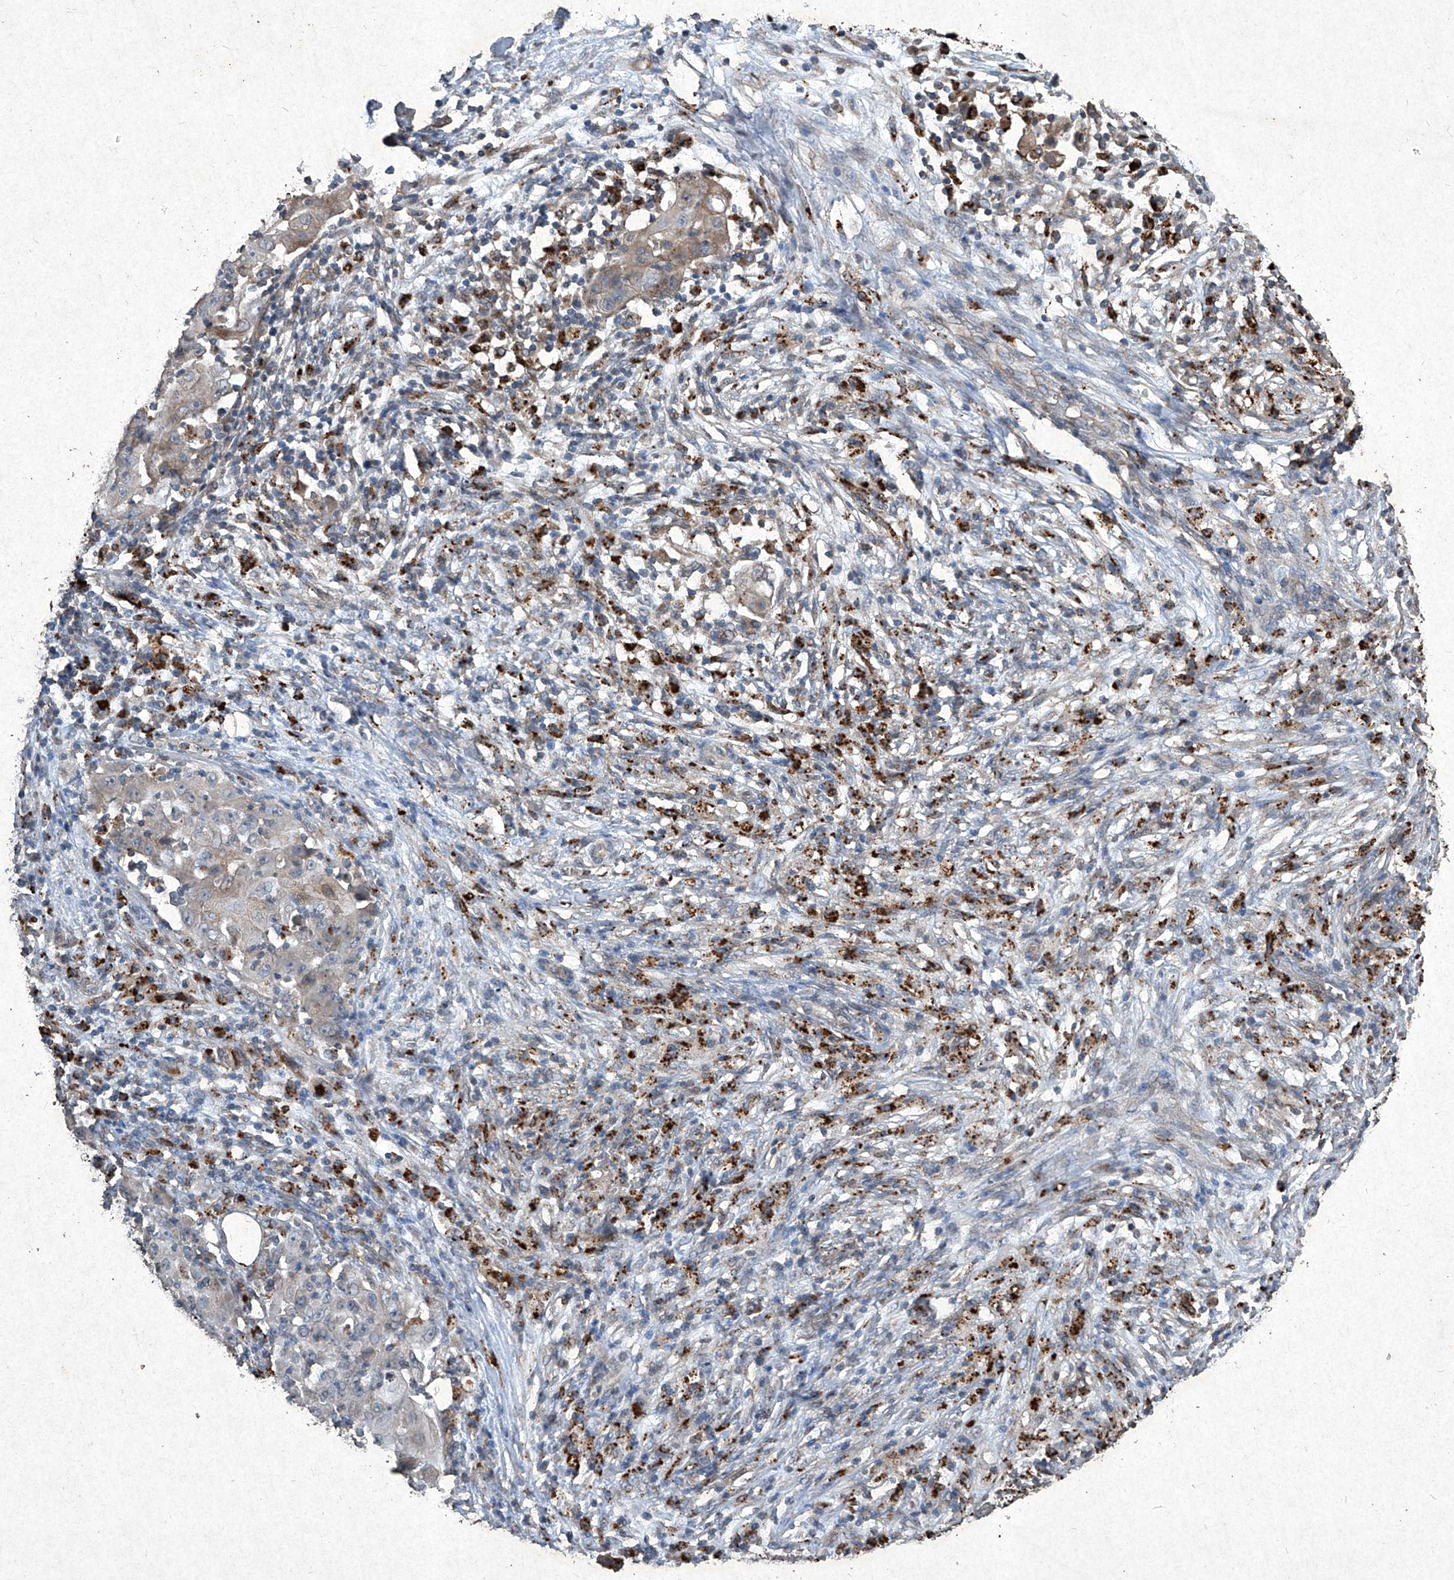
{"staining": {"intensity": "moderate", "quantity": "<25%", "location": "cytoplasmic/membranous"}, "tissue": "ovarian cancer", "cell_type": "Tumor cells", "image_type": "cancer", "snomed": [{"axis": "morphology", "description": "Carcinoma, endometroid"}, {"axis": "topography", "description": "Ovary"}], "caption": "Endometroid carcinoma (ovarian) stained with immunohistochemistry (IHC) displays moderate cytoplasmic/membranous expression in about <25% of tumor cells.", "gene": "MED16", "patient": {"sex": "female", "age": 42}}